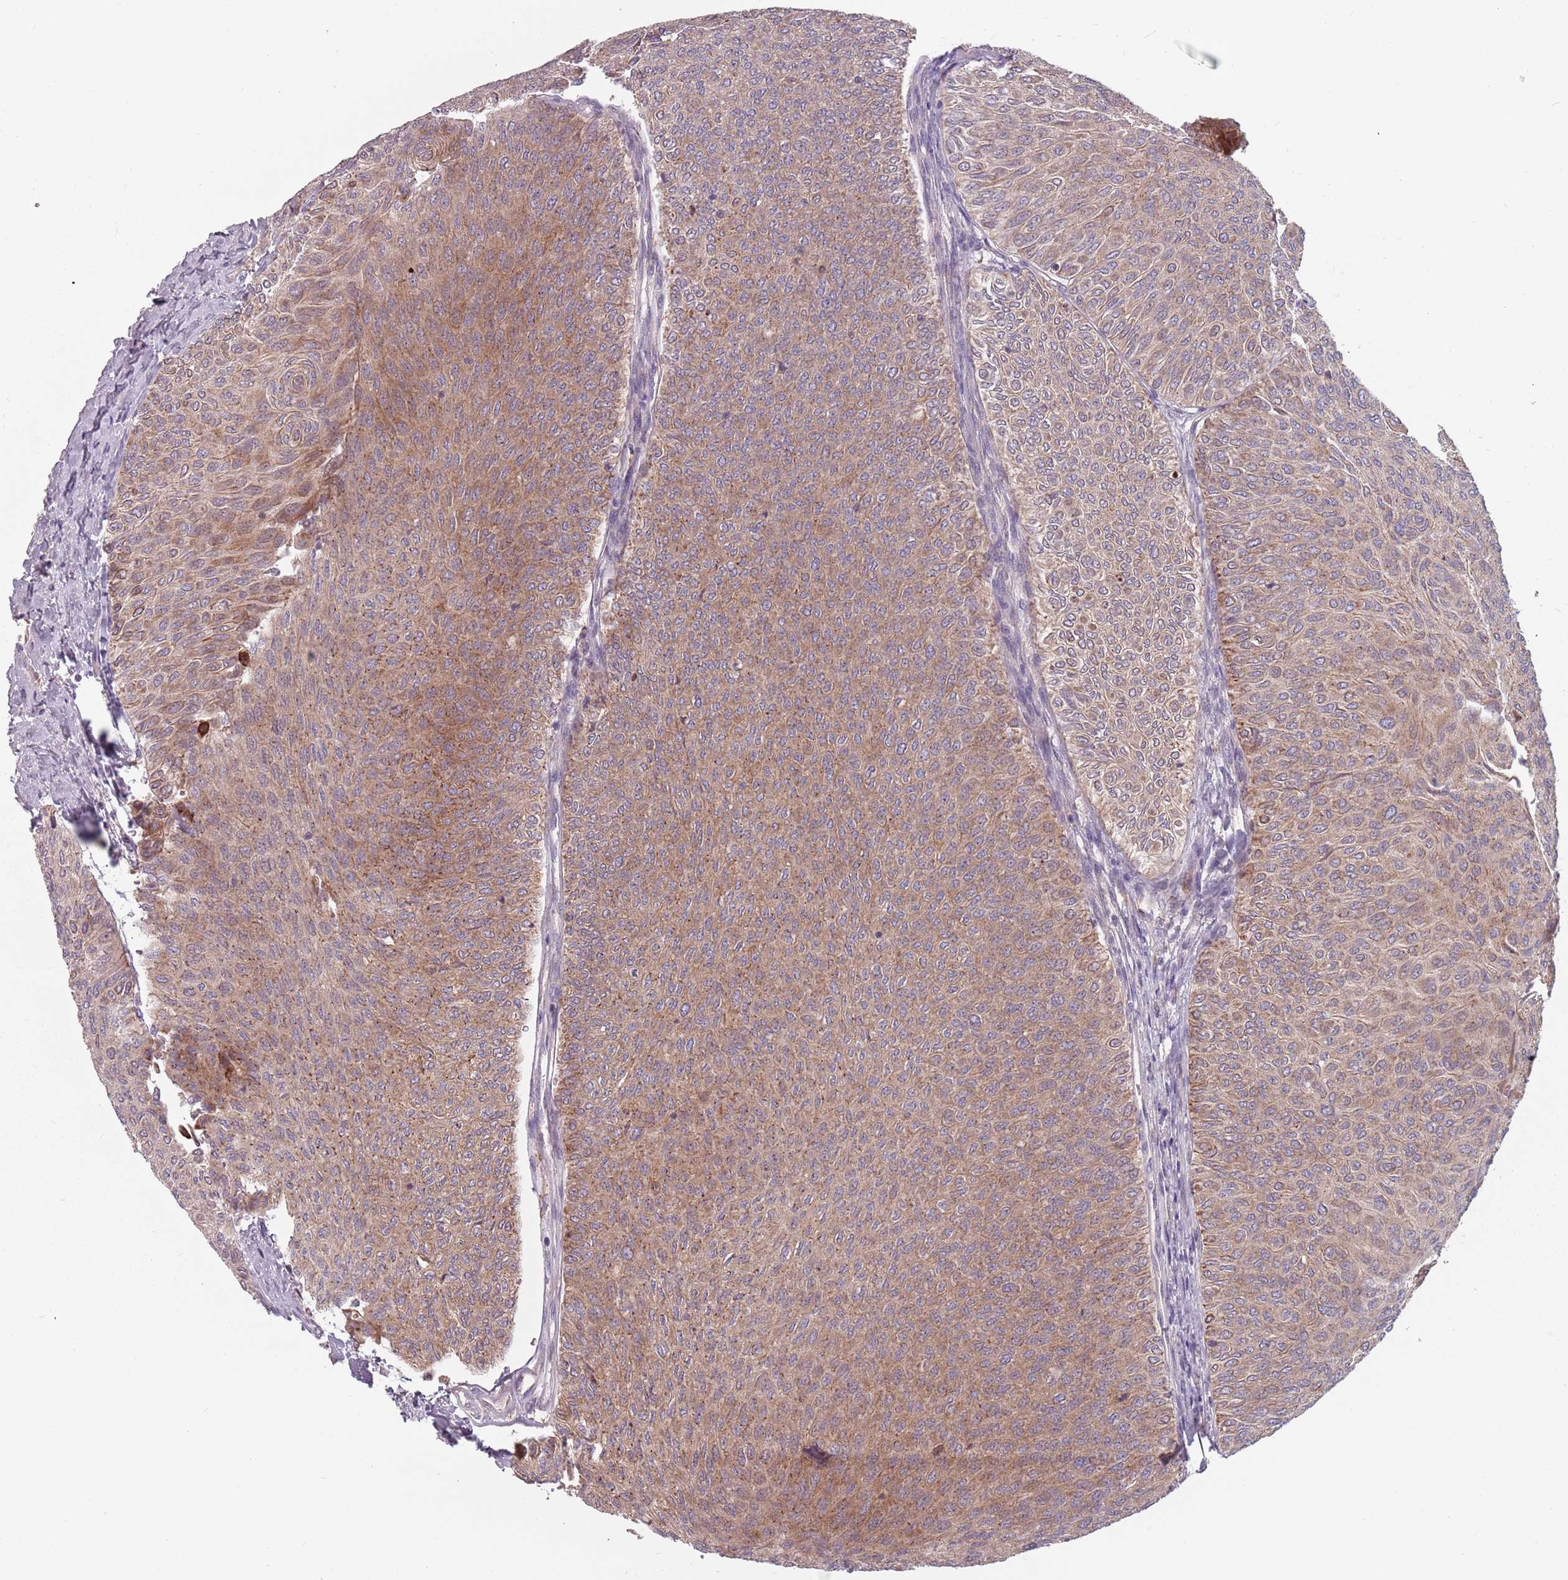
{"staining": {"intensity": "moderate", "quantity": ">75%", "location": "cytoplasmic/membranous"}, "tissue": "urothelial cancer", "cell_type": "Tumor cells", "image_type": "cancer", "snomed": [{"axis": "morphology", "description": "Urothelial carcinoma, Low grade"}, {"axis": "topography", "description": "Urinary bladder"}], "caption": "An IHC image of tumor tissue is shown. Protein staining in brown highlights moderate cytoplasmic/membranous positivity in urothelial cancer within tumor cells.", "gene": "ADAL", "patient": {"sex": "male", "age": 78}}